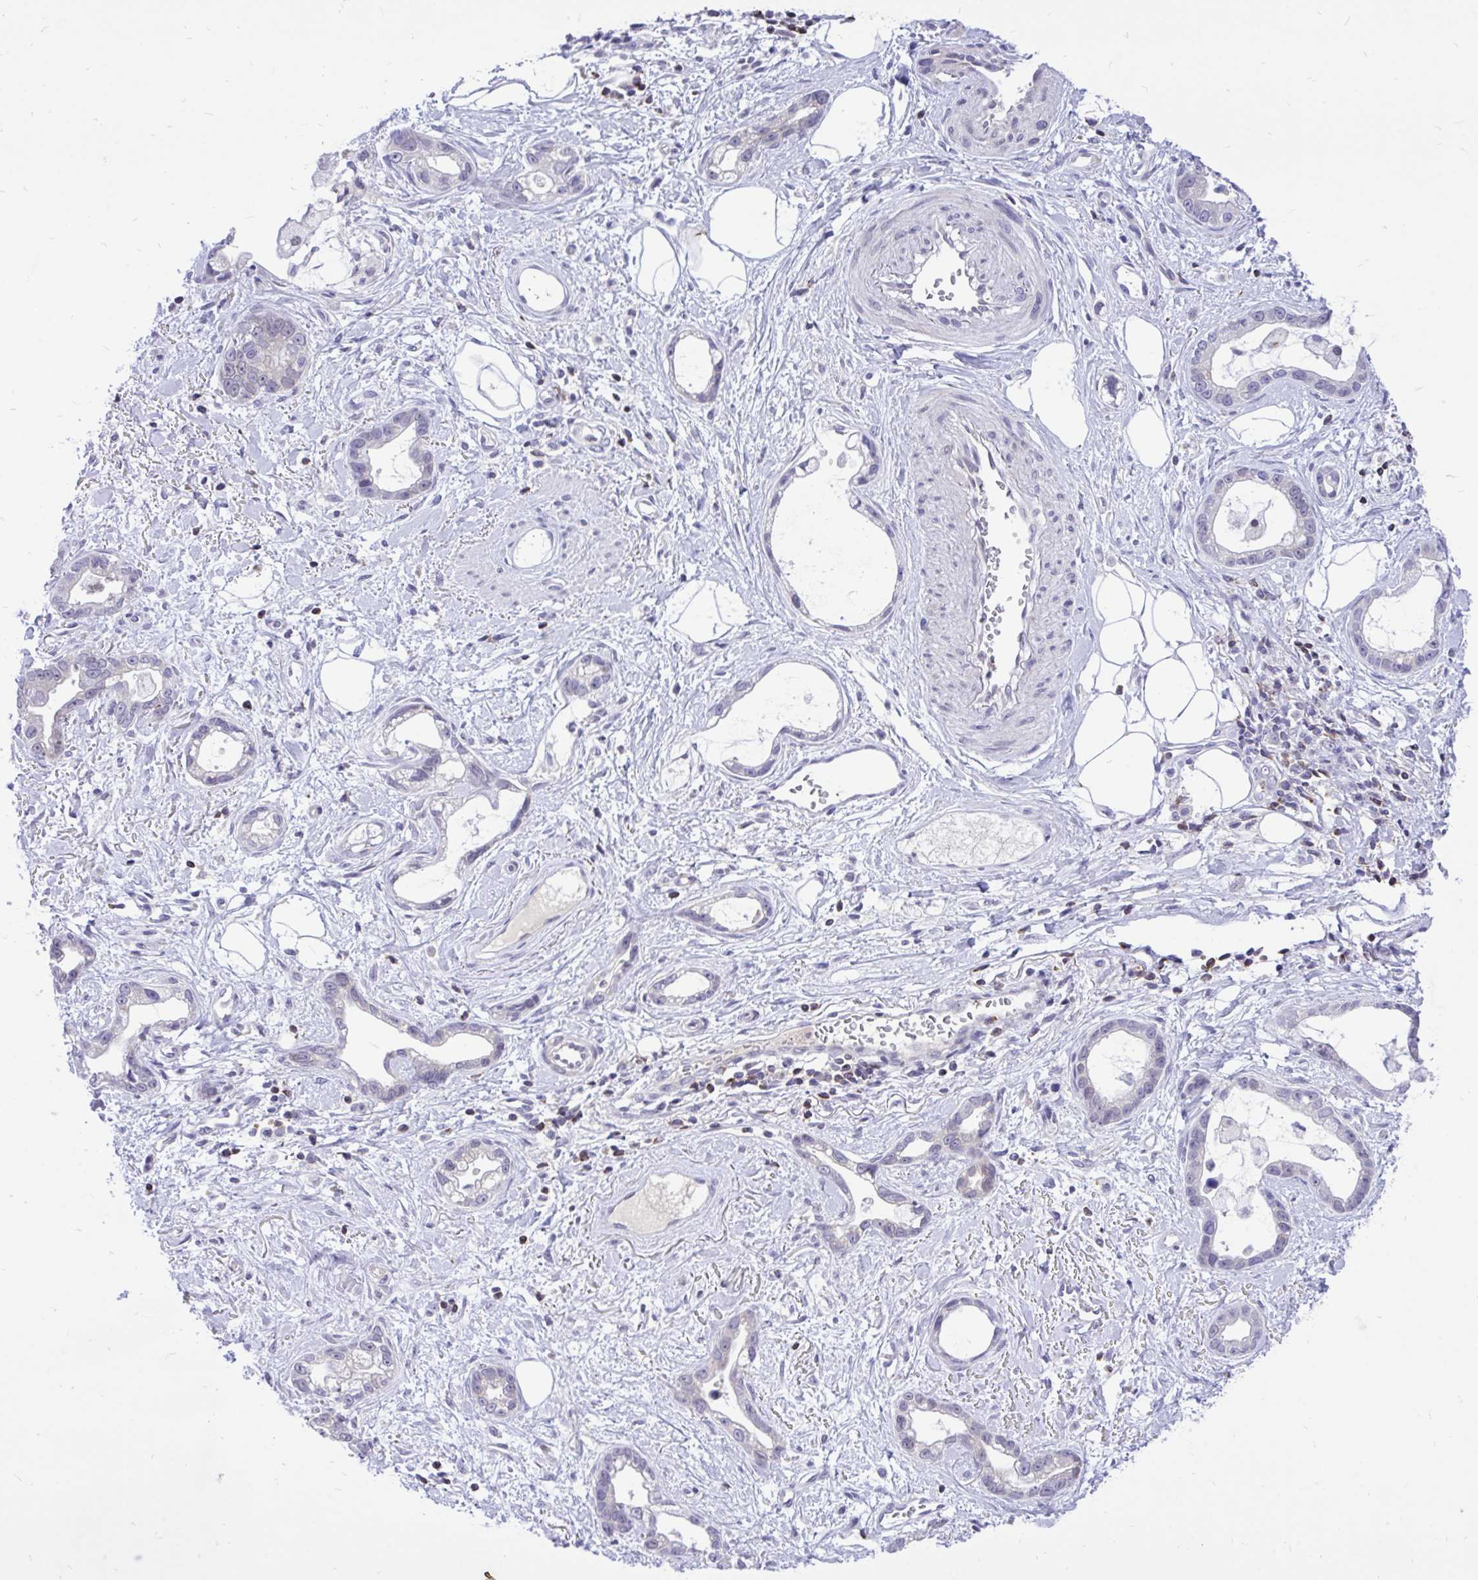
{"staining": {"intensity": "negative", "quantity": "none", "location": "none"}, "tissue": "stomach cancer", "cell_type": "Tumor cells", "image_type": "cancer", "snomed": [{"axis": "morphology", "description": "Adenocarcinoma, NOS"}, {"axis": "topography", "description": "Stomach"}], "caption": "Tumor cells show no significant expression in stomach cancer.", "gene": "CXCL8", "patient": {"sex": "male", "age": 55}}